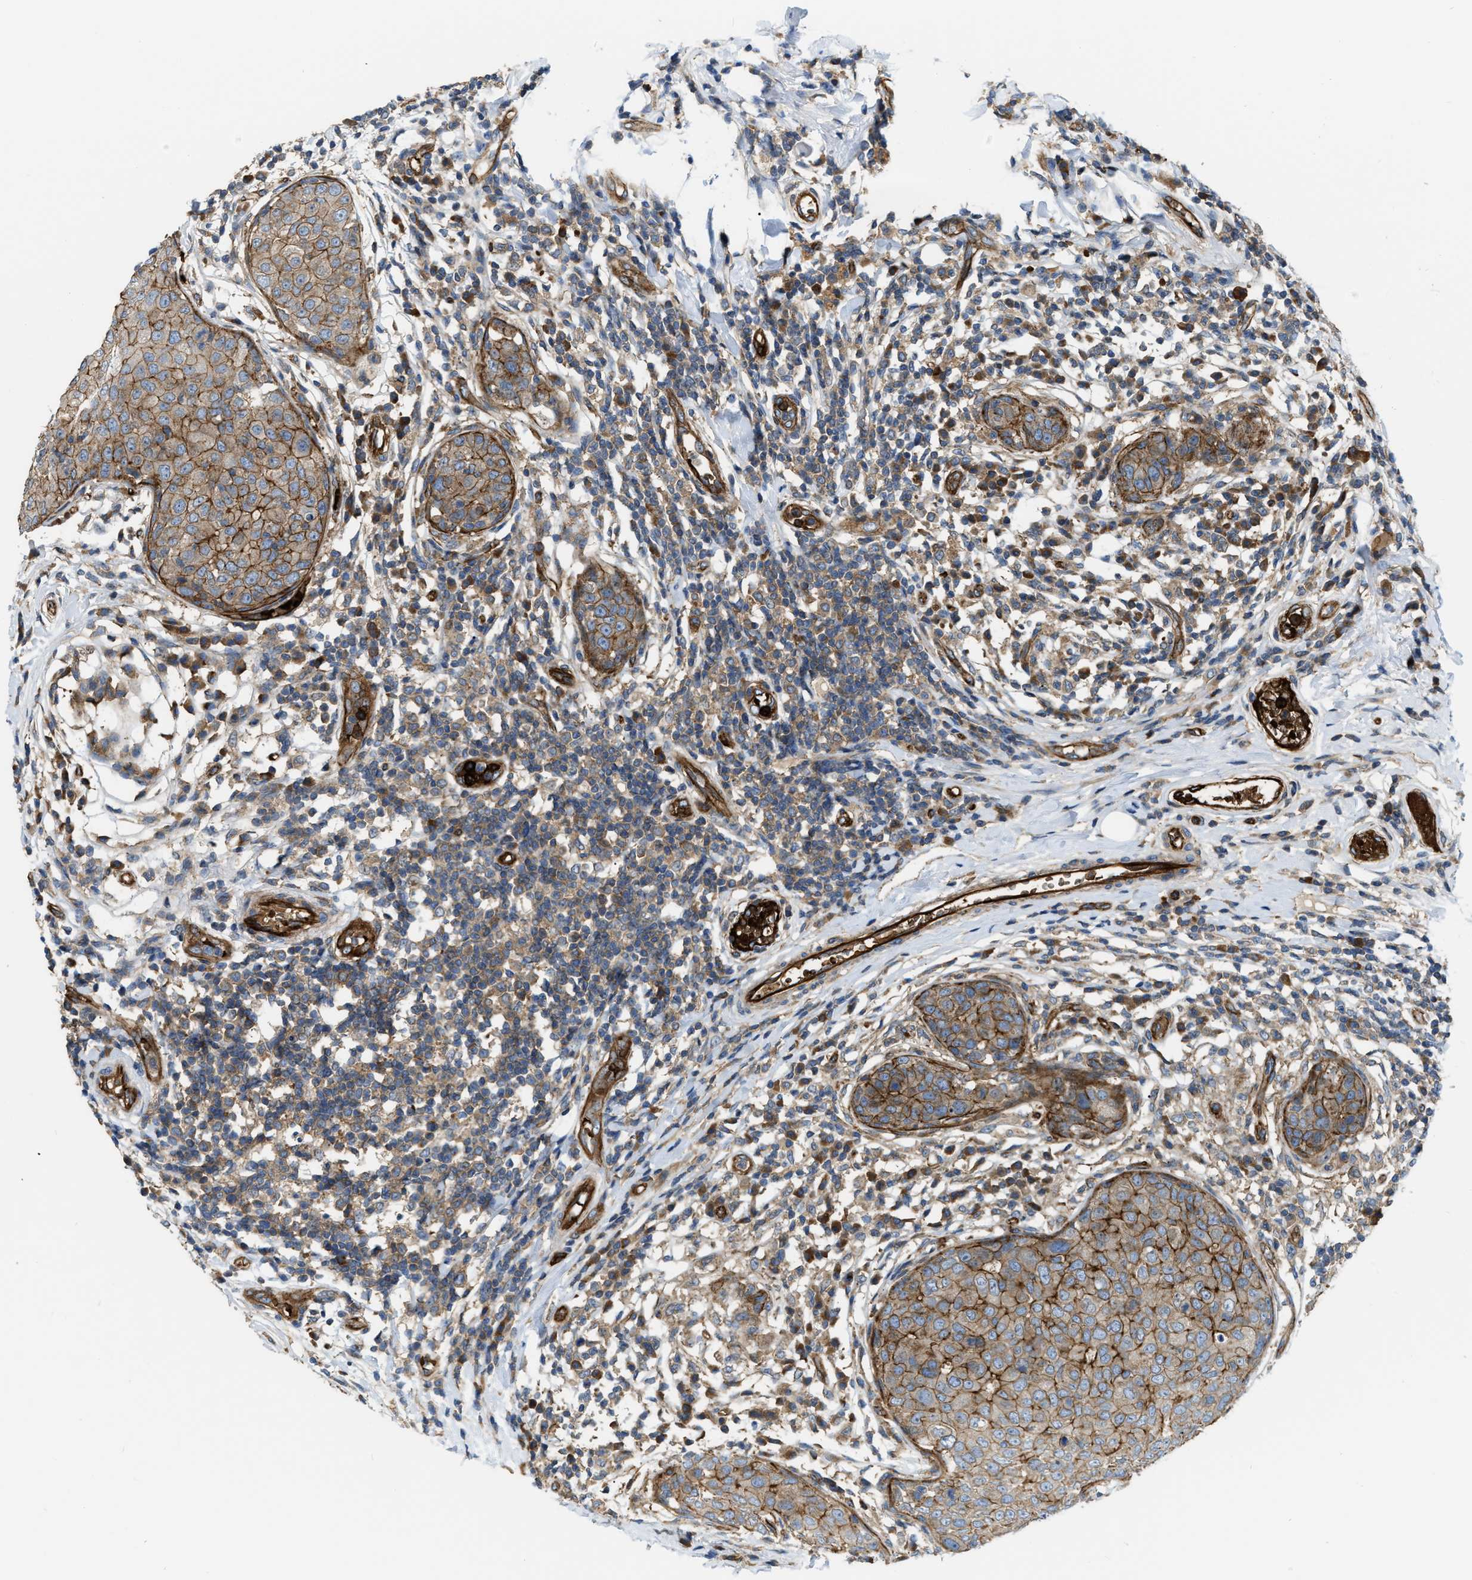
{"staining": {"intensity": "moderate", "quantity": ">75%", "location": "cytoplasmic/membranous"}, "tissue": "breast cancer", "cell_type": "Tumor cells", "image_type": "cancer", "snomed": [{"axis": "morphology", "description": "Duct carcinoma"}, {"axis": "topography", "description": "Breast"}], "caption": "Human breast cancer stained with a protein marker exhibits moderate staining in tumor cells.", "gene": "ERC1", "patient": {"sex": "female", "age": 27}}